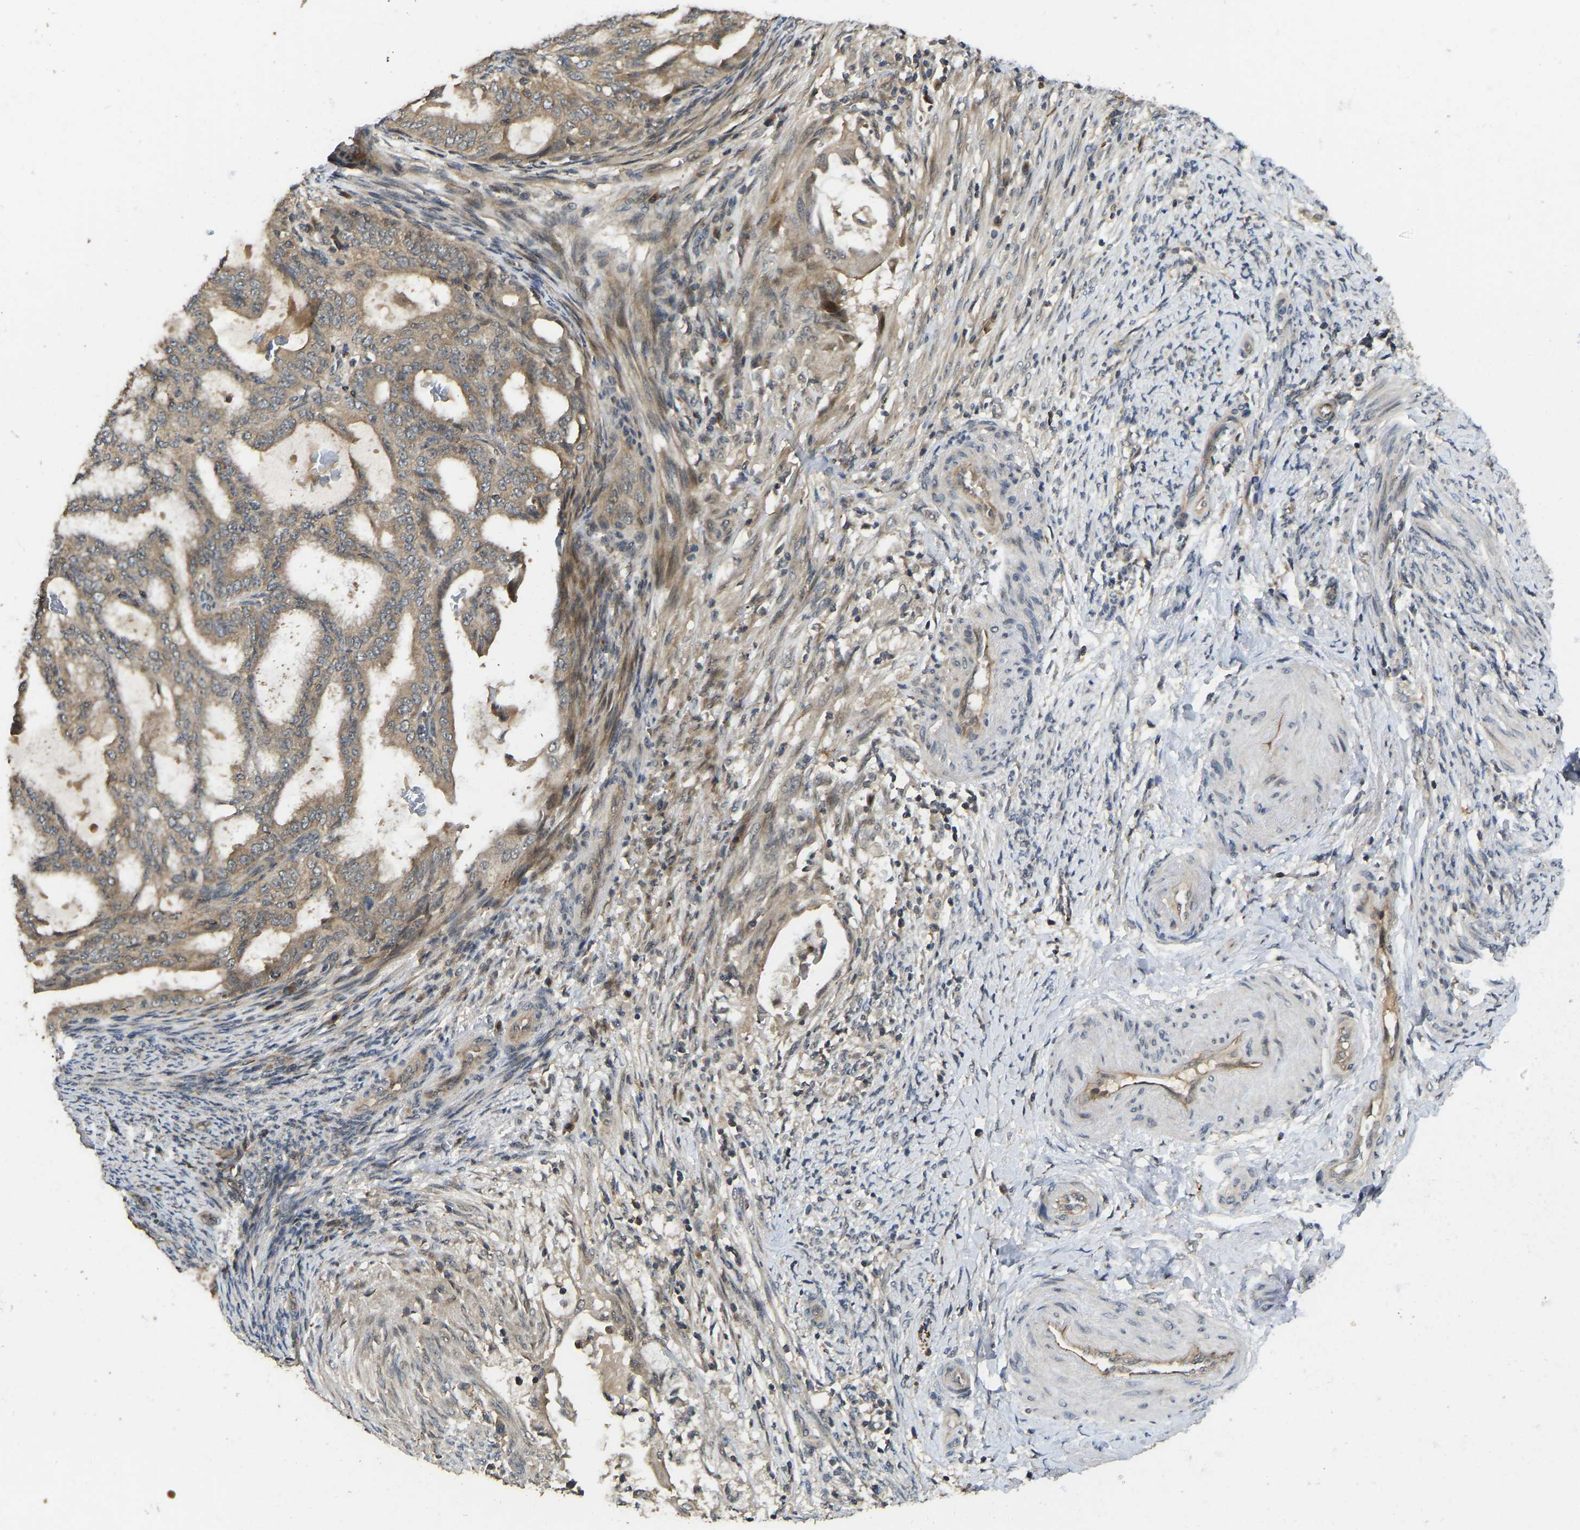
{"staining": {"intensity": "moderate", "quantity": ">75%", "location": "cytoplasmic/membranous"}, "tissue": "endometrial cancer", "cell_type": "Tumor cells", "image_type": "cancer", "snomed": [{"axis": "morphology", "description": "Adenocarcinoma, NOS"}, {"axis": "topography", "description": "Endometrium"}], "caption": "The histopathology image reveals immunohistochemical staining of endometrial cancer (adenocarcinoma). There is moderate cytoplasmic/membranous positivity is appreciated in about >75% of tumor cells.", "gene": "NDRG3", "patient": {"sex": "female", "age": 58}}